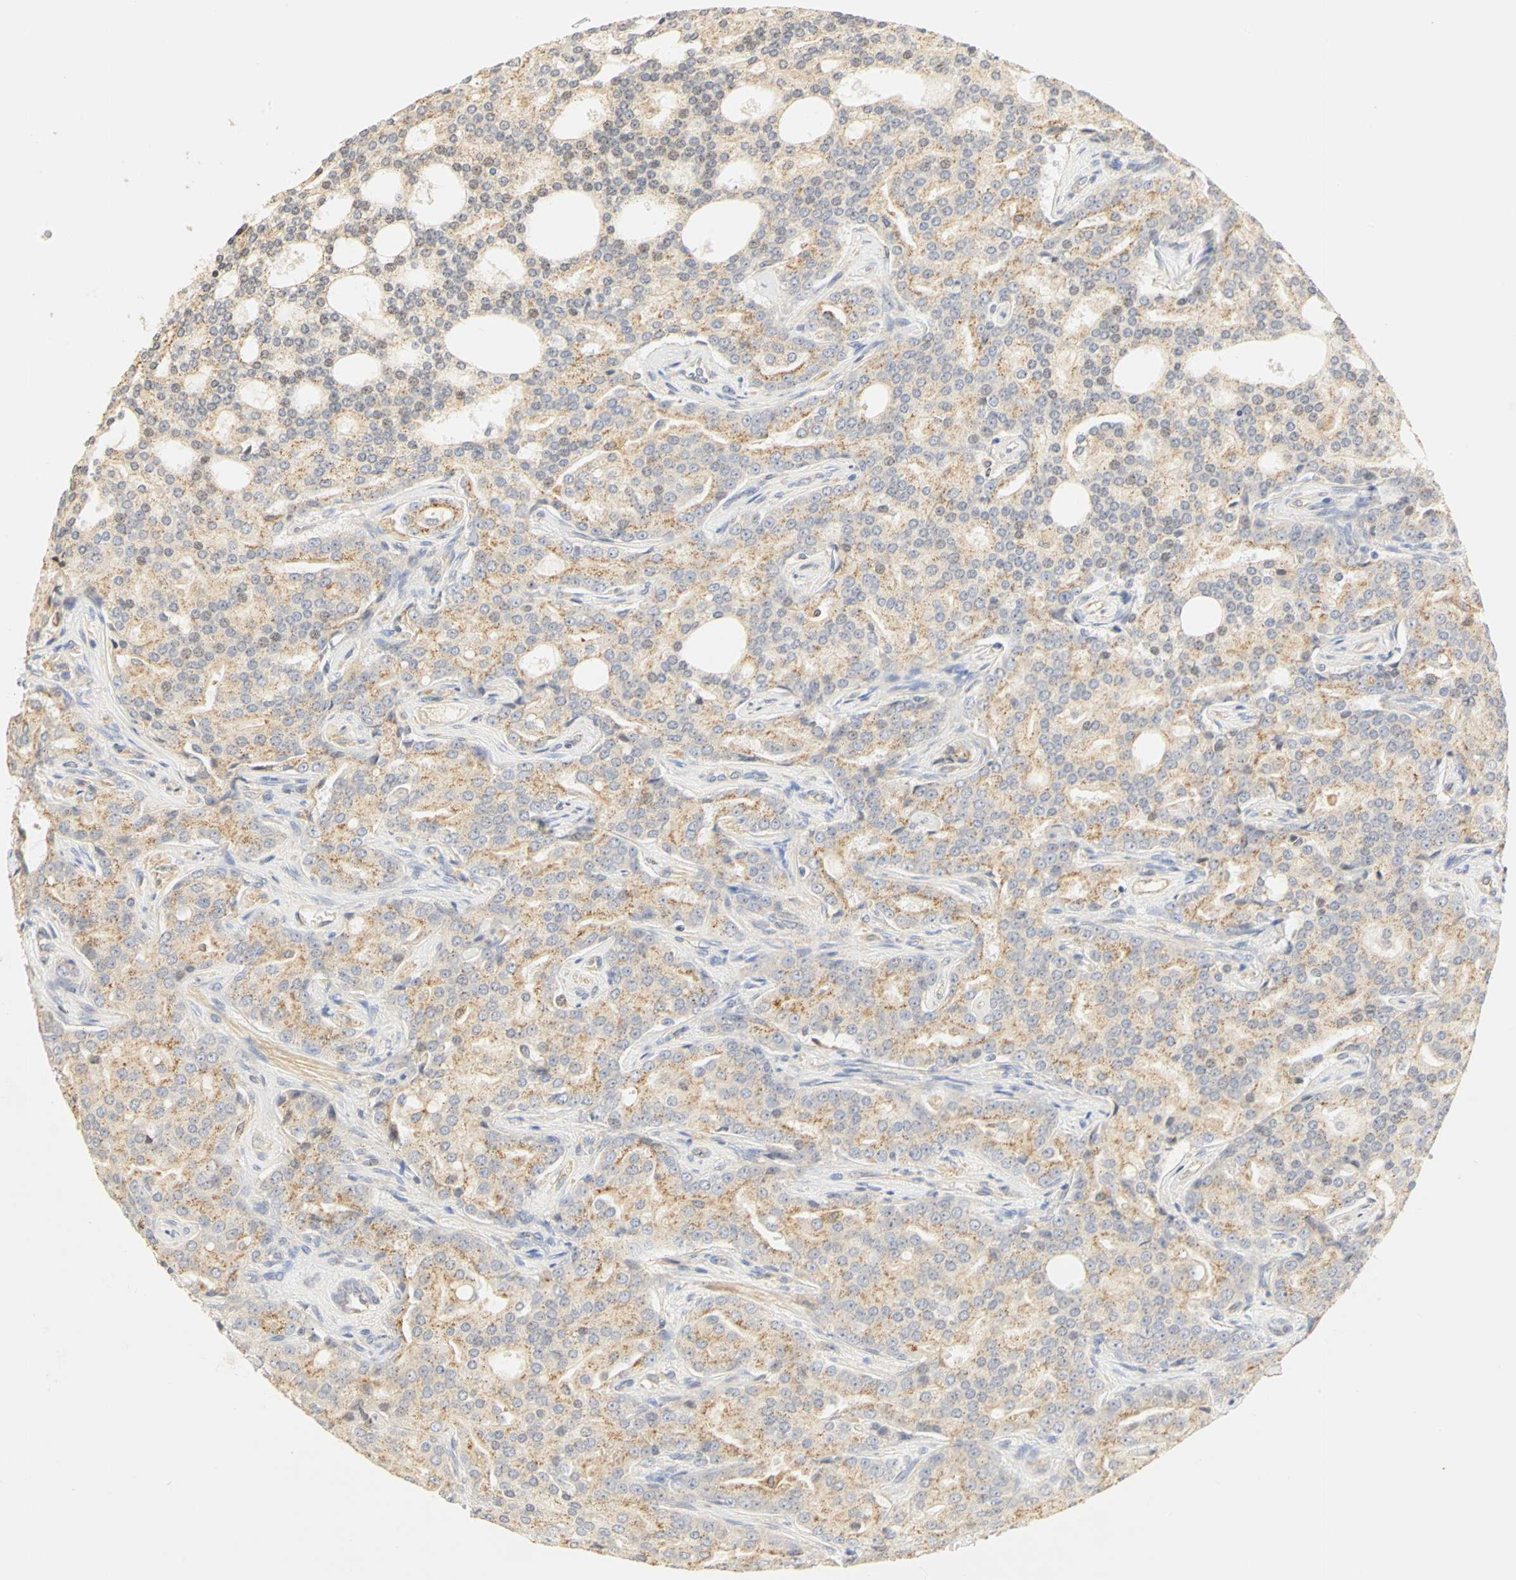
{"staining": {"intensity": "moderate", "quantity": ">75%", "location": "cytoplasmic/membranous"}, "tissue": "prostate cancer", "cell_type": "Tumor cells", "image_type": "cancer", "snomed": [{"axis": "morphology", "description": "Adenocarcinoma, High grade"}, {"axis": "topography", "description": "Prostate"}], "caption": "A brown stain shows moderate cytoplasmic/membranous staining of a protein in human prostate adenocarcinoma (high-grade) tumor cells.", "gene": "GNRH2", "patient": {"sex": "male", "age": 72}}